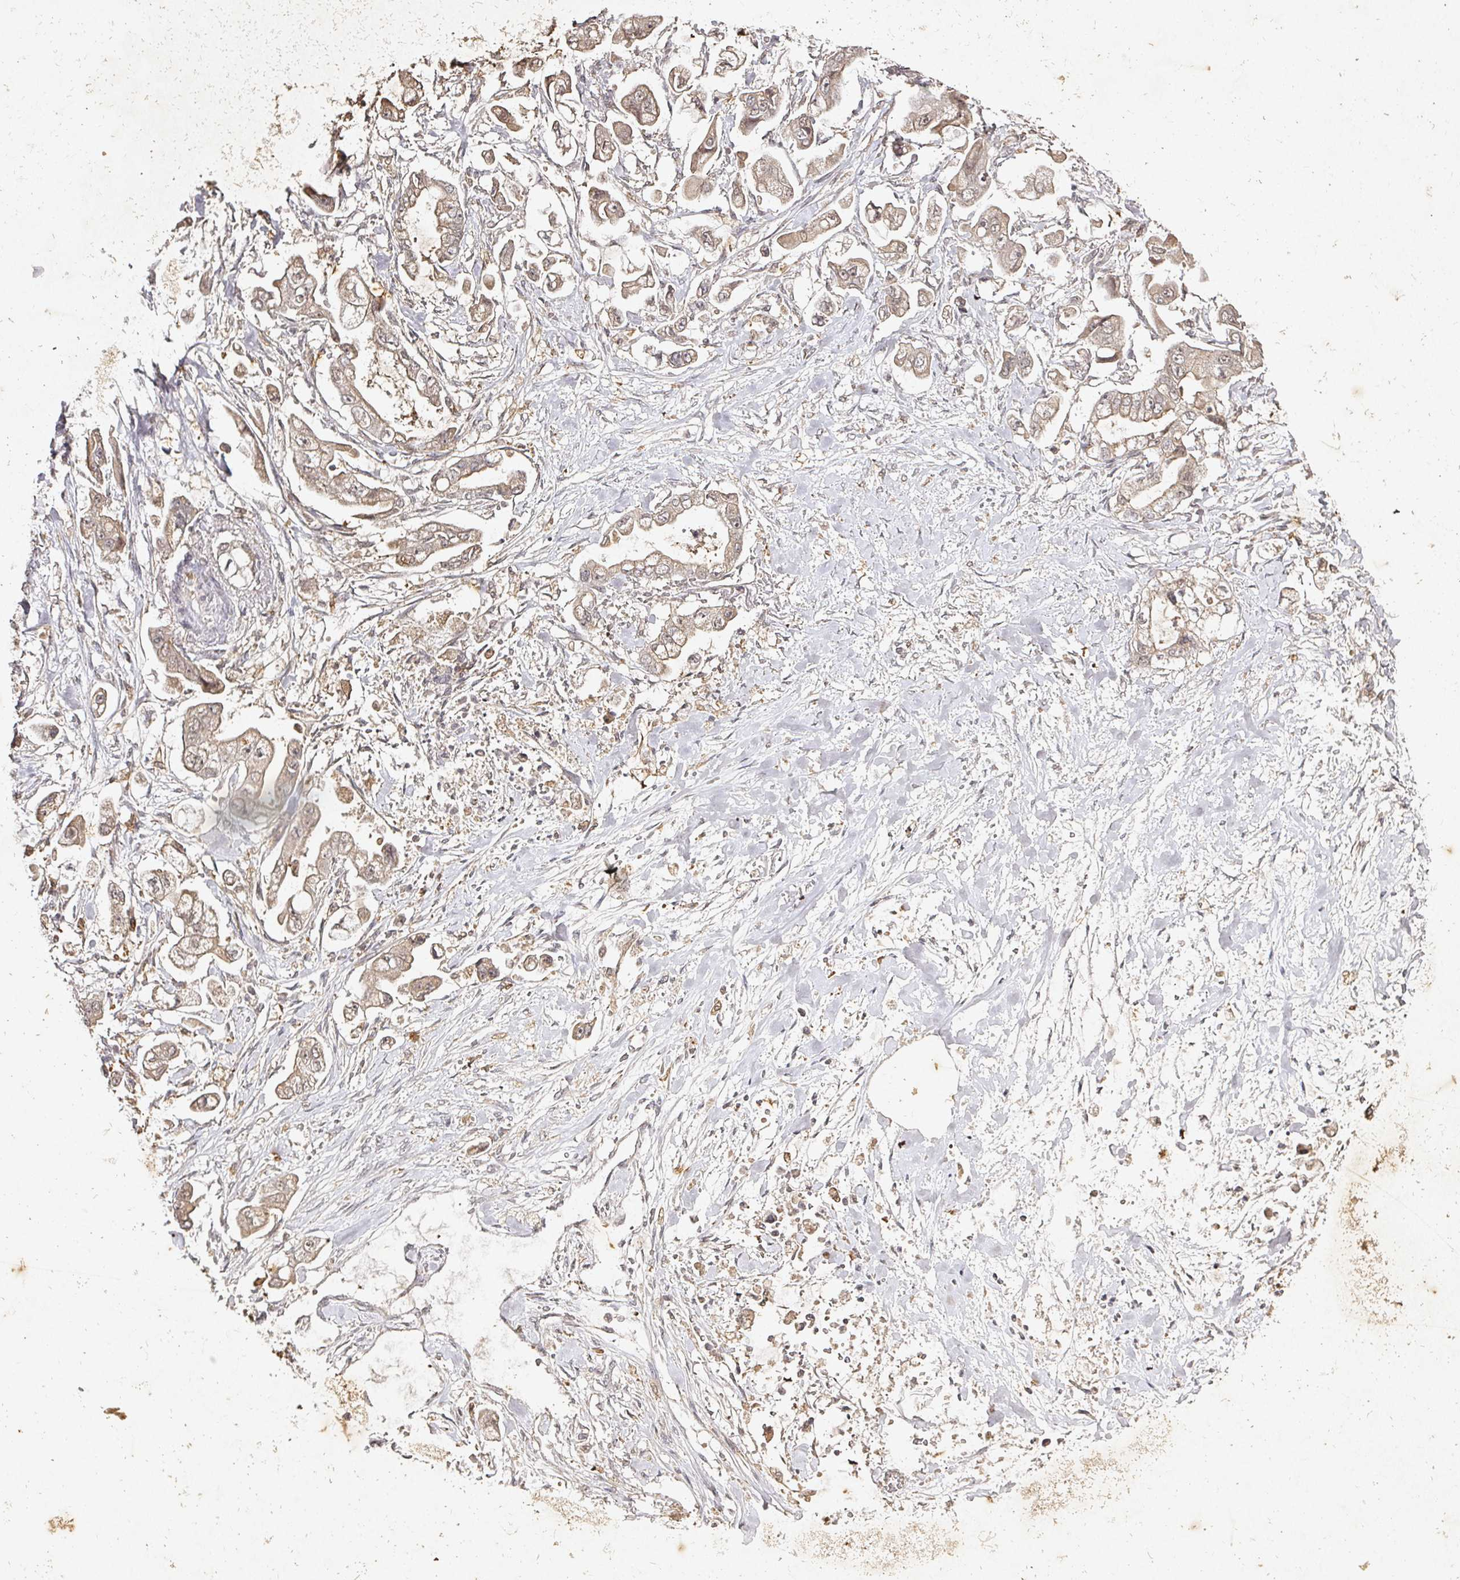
{"staining": {"intensity": "weak", "quantity": ">75%", "location": "cytoplasmic/membranous"}, "tissue": "stomach cancer", "cell_type": "Tumor cells", "image_type": "cancer", "snomed": [{"axis": "morphology", "description": "Adenocarcinoma, NOS"}, {"axis": "topography", "description": "Stomach"}], "caption": "About >75% of tumor cells in stomach adenocarcinoma exhibit weak cytoplasmic/membranous protein expression as visualized by brown immunohistochemical staining.", "gene": "CAPN5", "patient": {"sex": "male", "age": 62}}